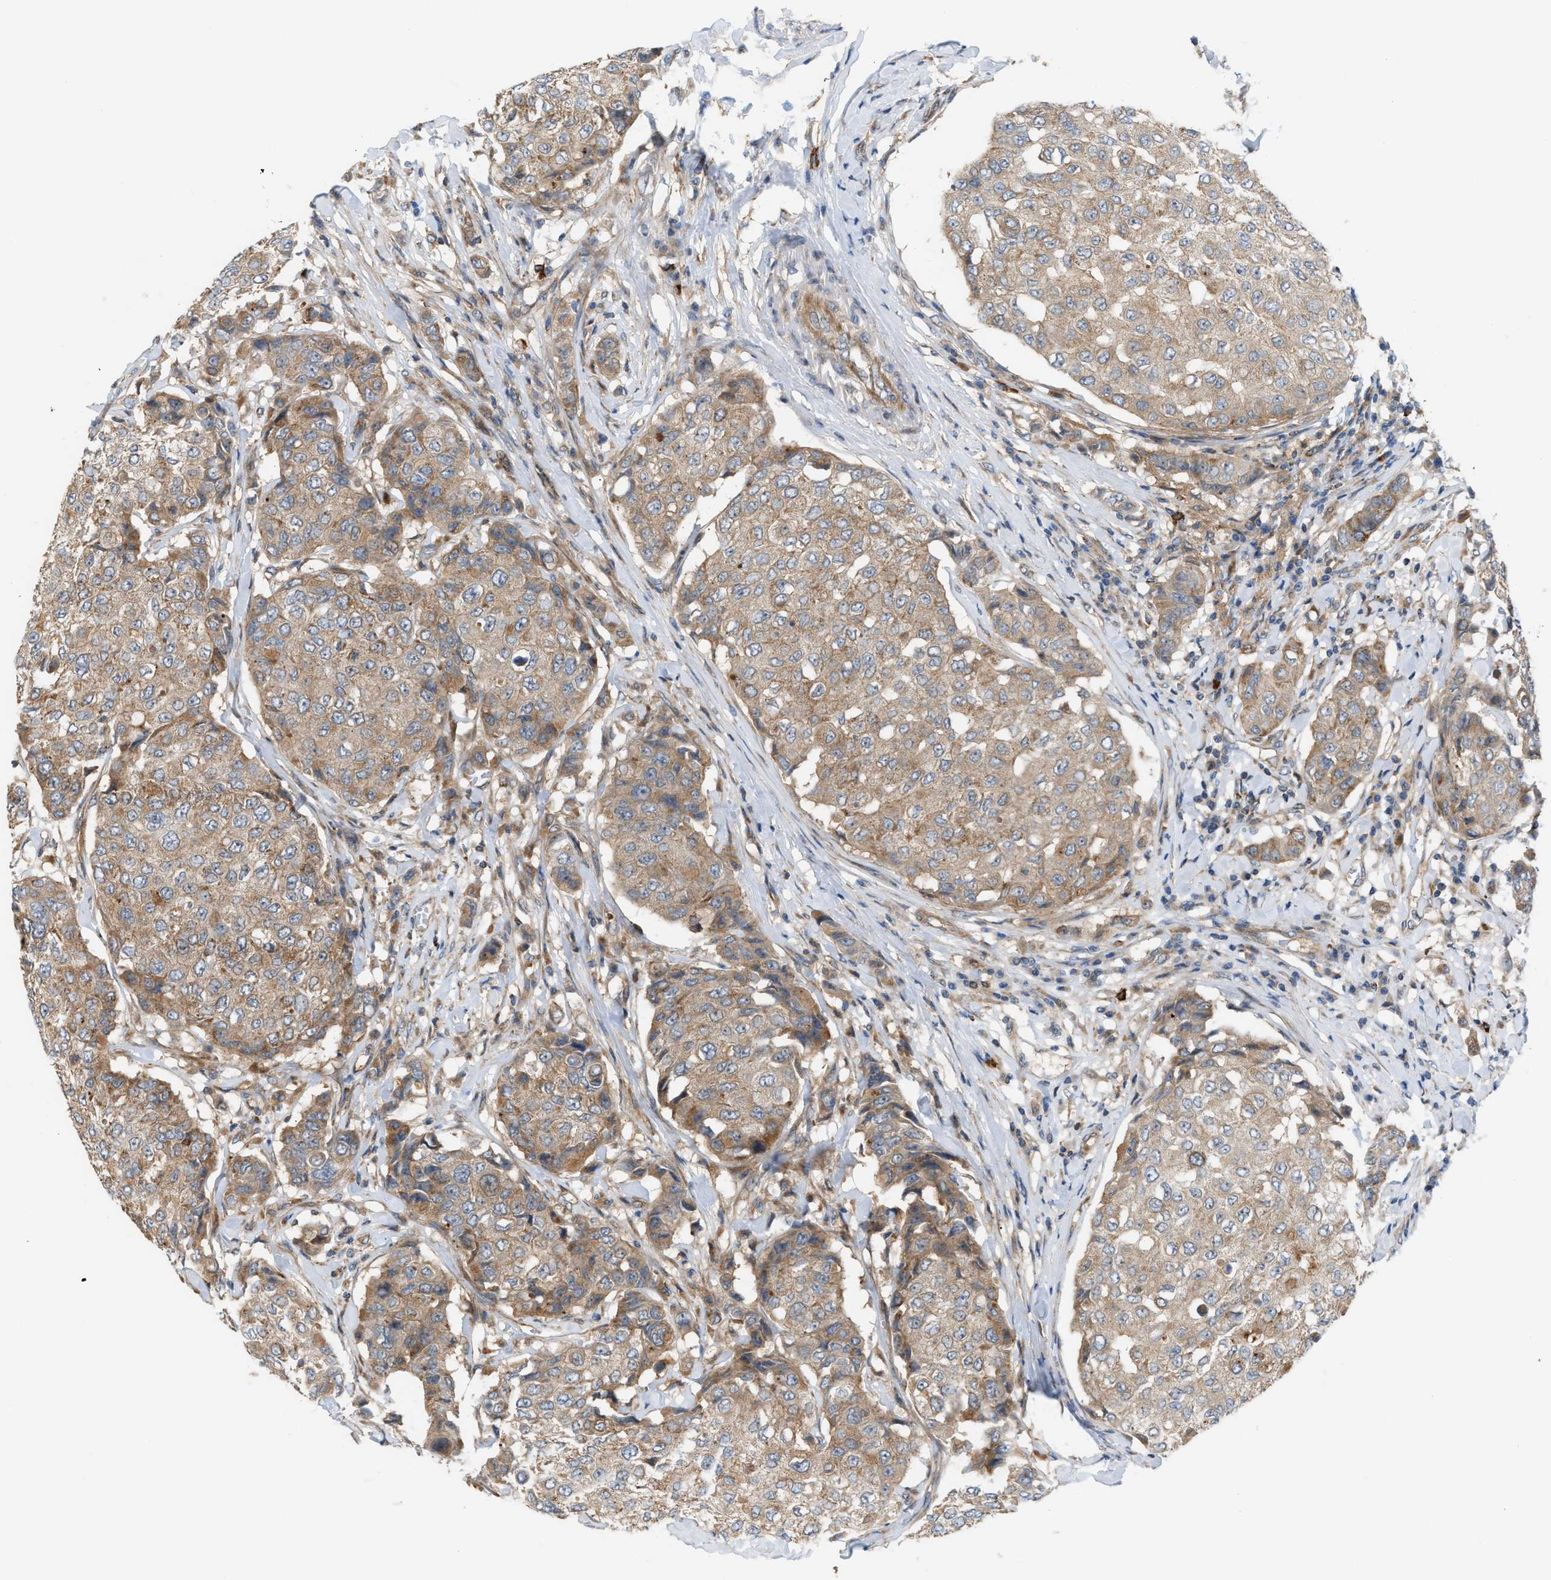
{"staining": {"intensity": "moderate", "quantity": ">75%", "location": "cytoplasmic/membranous"}, "tissue": "breast cancer", "cell_type": "Tumor cells", "image_type": "cancer", "snomed": [{"axis": "morphology", "description": "Duct carcinoma"}, {"axis": "topography", "description": "Breast"}], "caption": "There is medium levels of moderate cytoplasmic/membranous staining in tumor cells of breast cancer (intraductal carcinoma), as demonstrated by immunohistochemical staining (brown color).", "gene": "PDCL", "patient": {"sex": "female", "age": 27}}